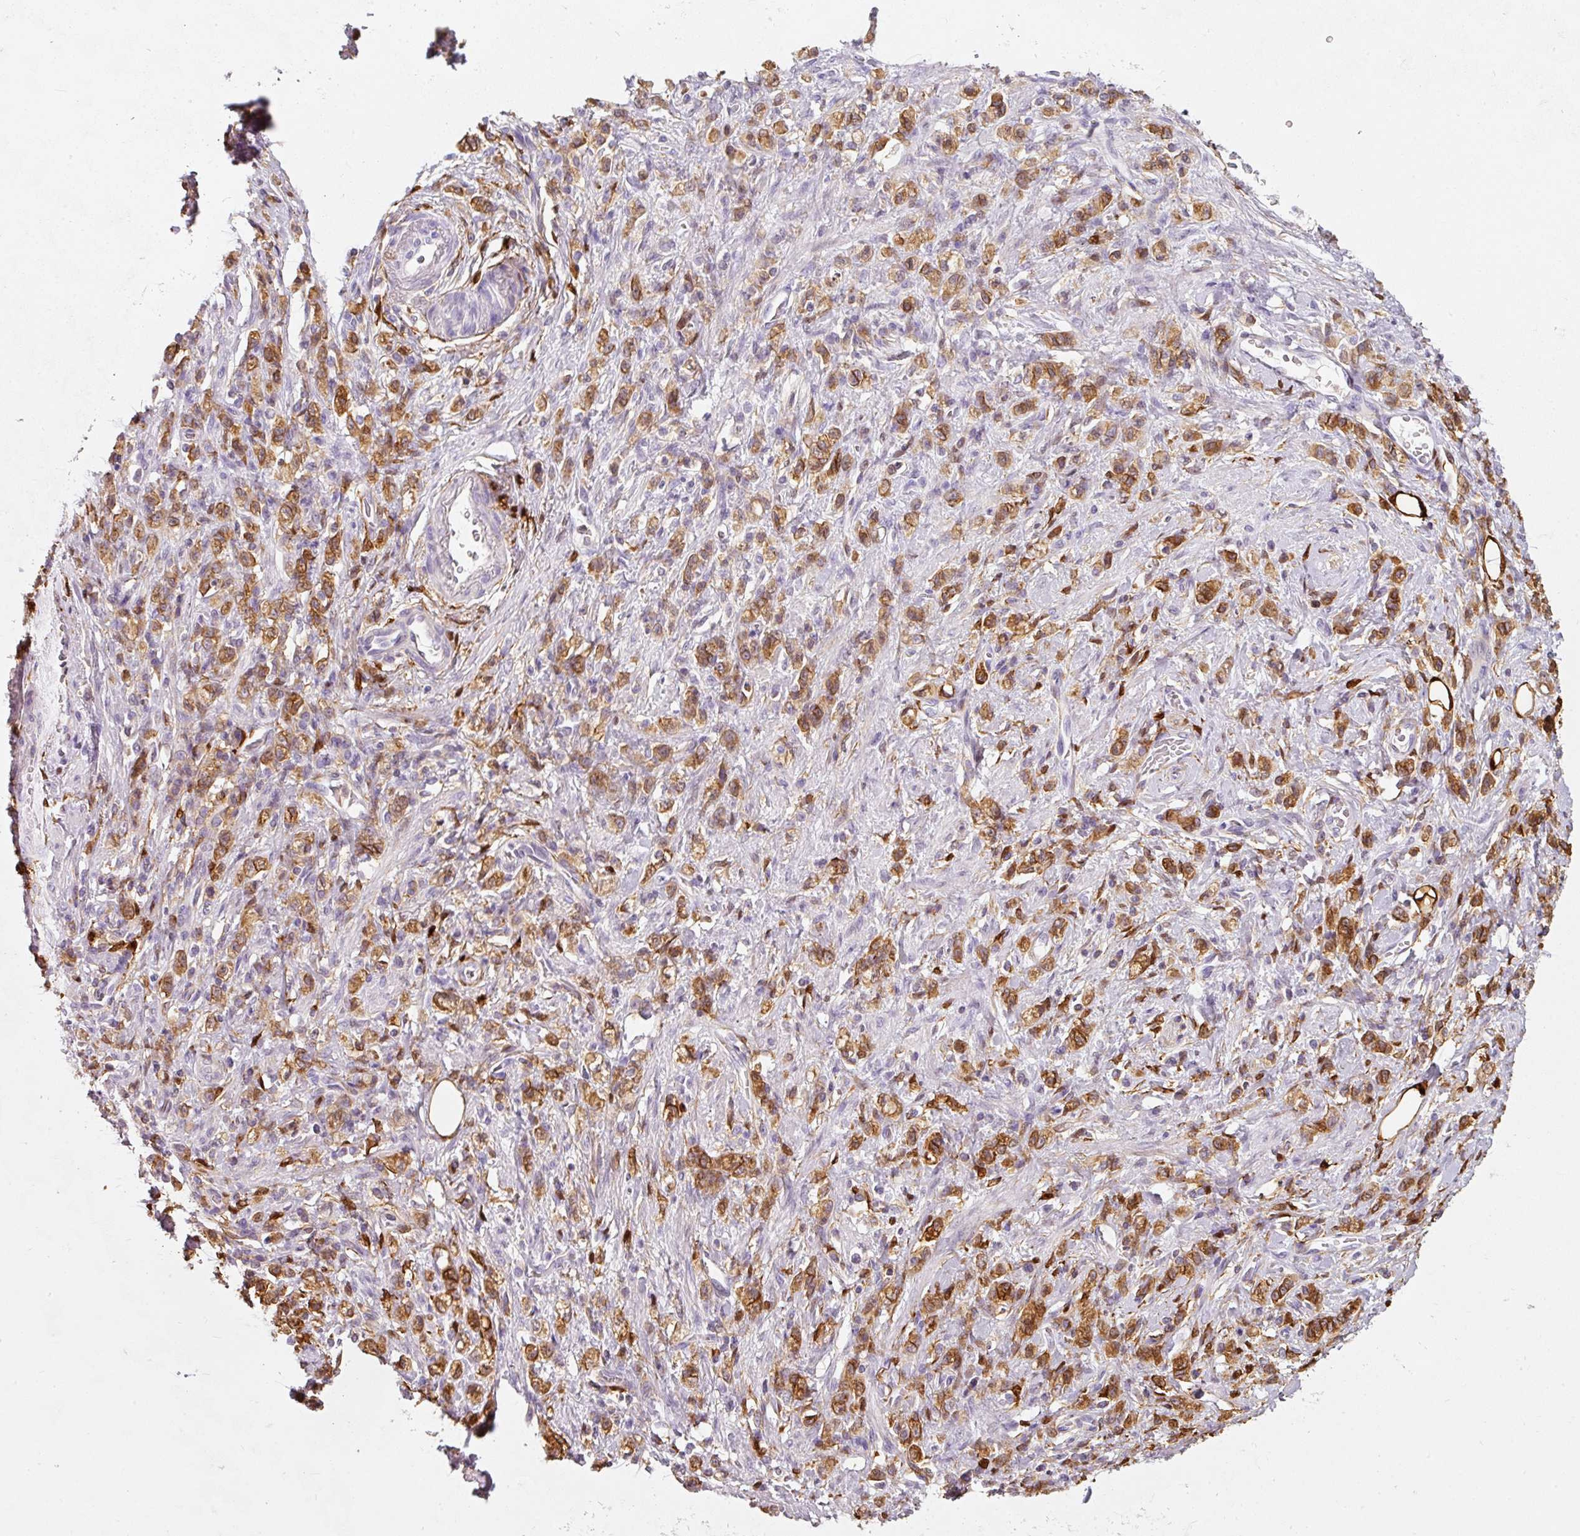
{"staining": {"intensity": "strong", "quantity": ">75%", "location": "cytoplasmic/membranous"}, "tissue": "stomach cancer", "cell_type": "Tumor cells", "image_type": "cancer", "snomed": [{"axis": "morphology", "description": "Adenocarcinoma, NOS"}, {"axis": "topography", "description": "Stomach"}], "caption": "Protein staining of stomach adenocarcinoma tissue exhibits strong cytoplasmic/membranous expression in about >75% of tumor cells.", "gene": "IQGAP2", "patient": {"sex": "male", "age": 77}}